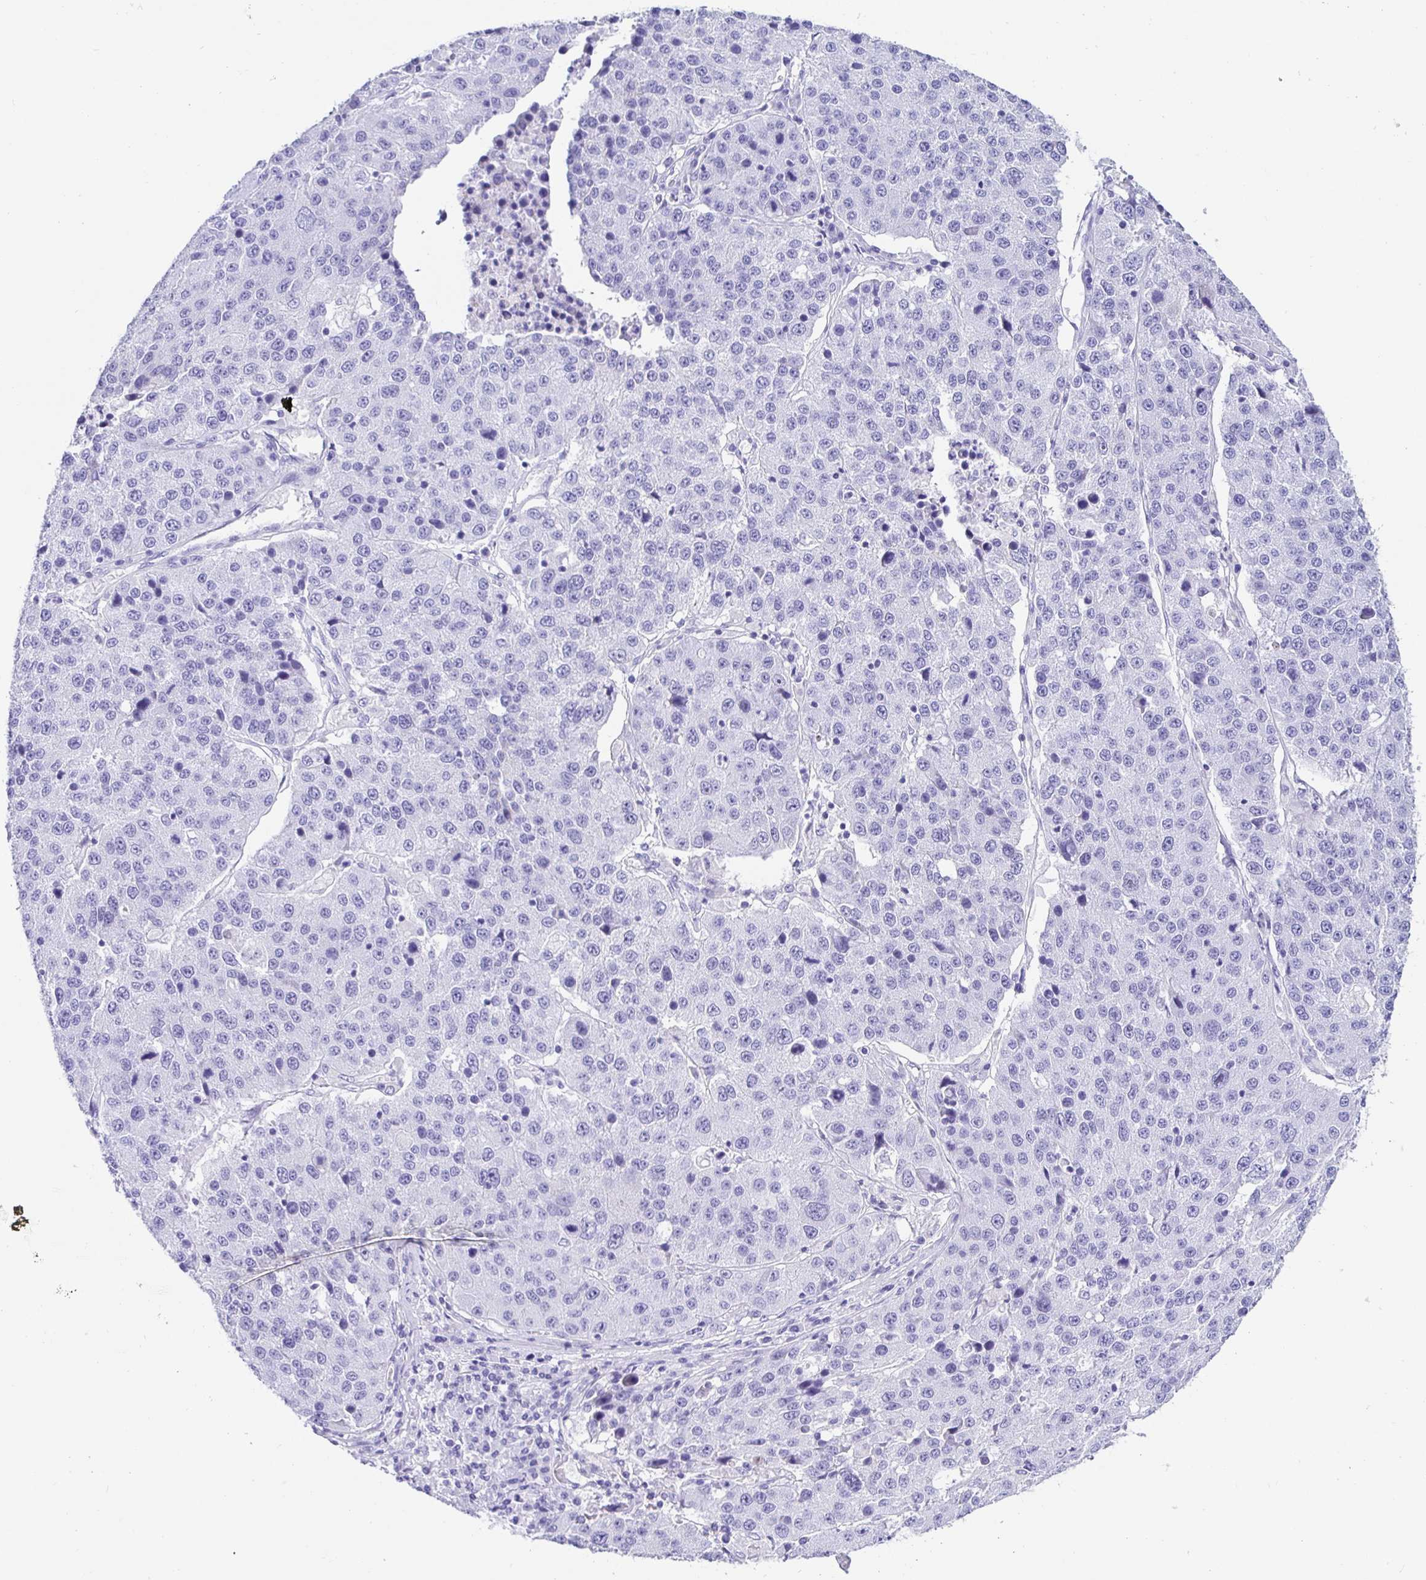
{"staining": {"intensity": "negative", "quantity": "none", "location": "none"}, "tissue": "stomach cancer", "cell_type": "Tumor cells", "image_type": "cancer", "snomed": [{"axis": "morphology", "description": "Adenocarcinoma, NOS"}, {"axis": "topography", "description": "Stomach"}], "caption": "IHC histopathology image of stomach cancer stained for a protein (brown), which demonstrates no expression in tumor cells.", "gene": "PRAMEF19", "patient": {"sex": "male", "age": 71}}